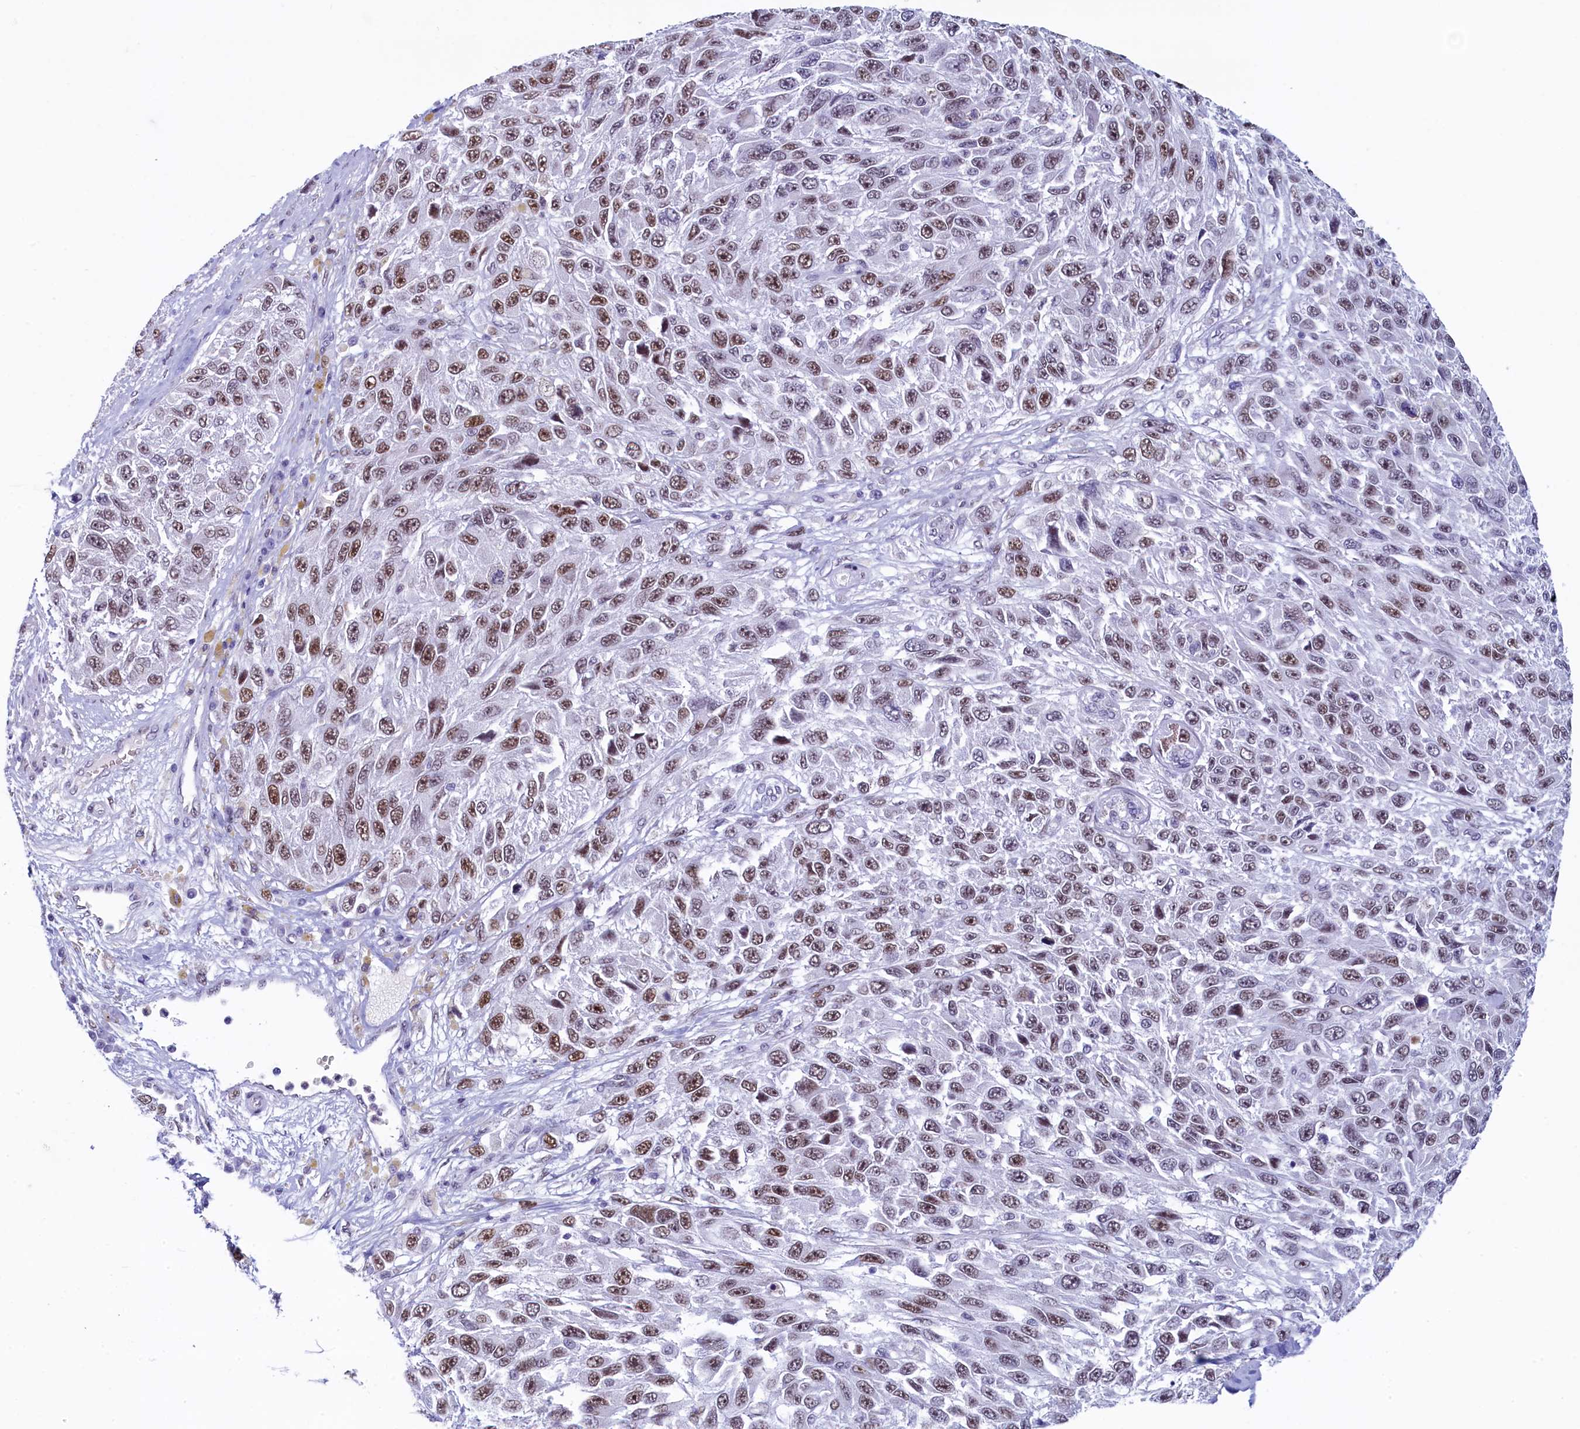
{"staining": {"intensity": "moderate", "quantity": ">75%", "location": "nuclear"}, "tissue": "melanoma", "cell_type": "Tumor cells", "image_type": "cancer", "snomed": [{"axis": "morphology", "description": "Normal tissue, NOS"}, {"axis": "morphology", "description": "Malignant melanoma, NOS"}, {"axis": "topography", "description": "Skin"}], "caption": "Human malignant melanoma stained with a protein marker exhibits moderate staining in tumor cells.", "gene": "SUGP2", "patient": {"sex": "female", "age": 96}}